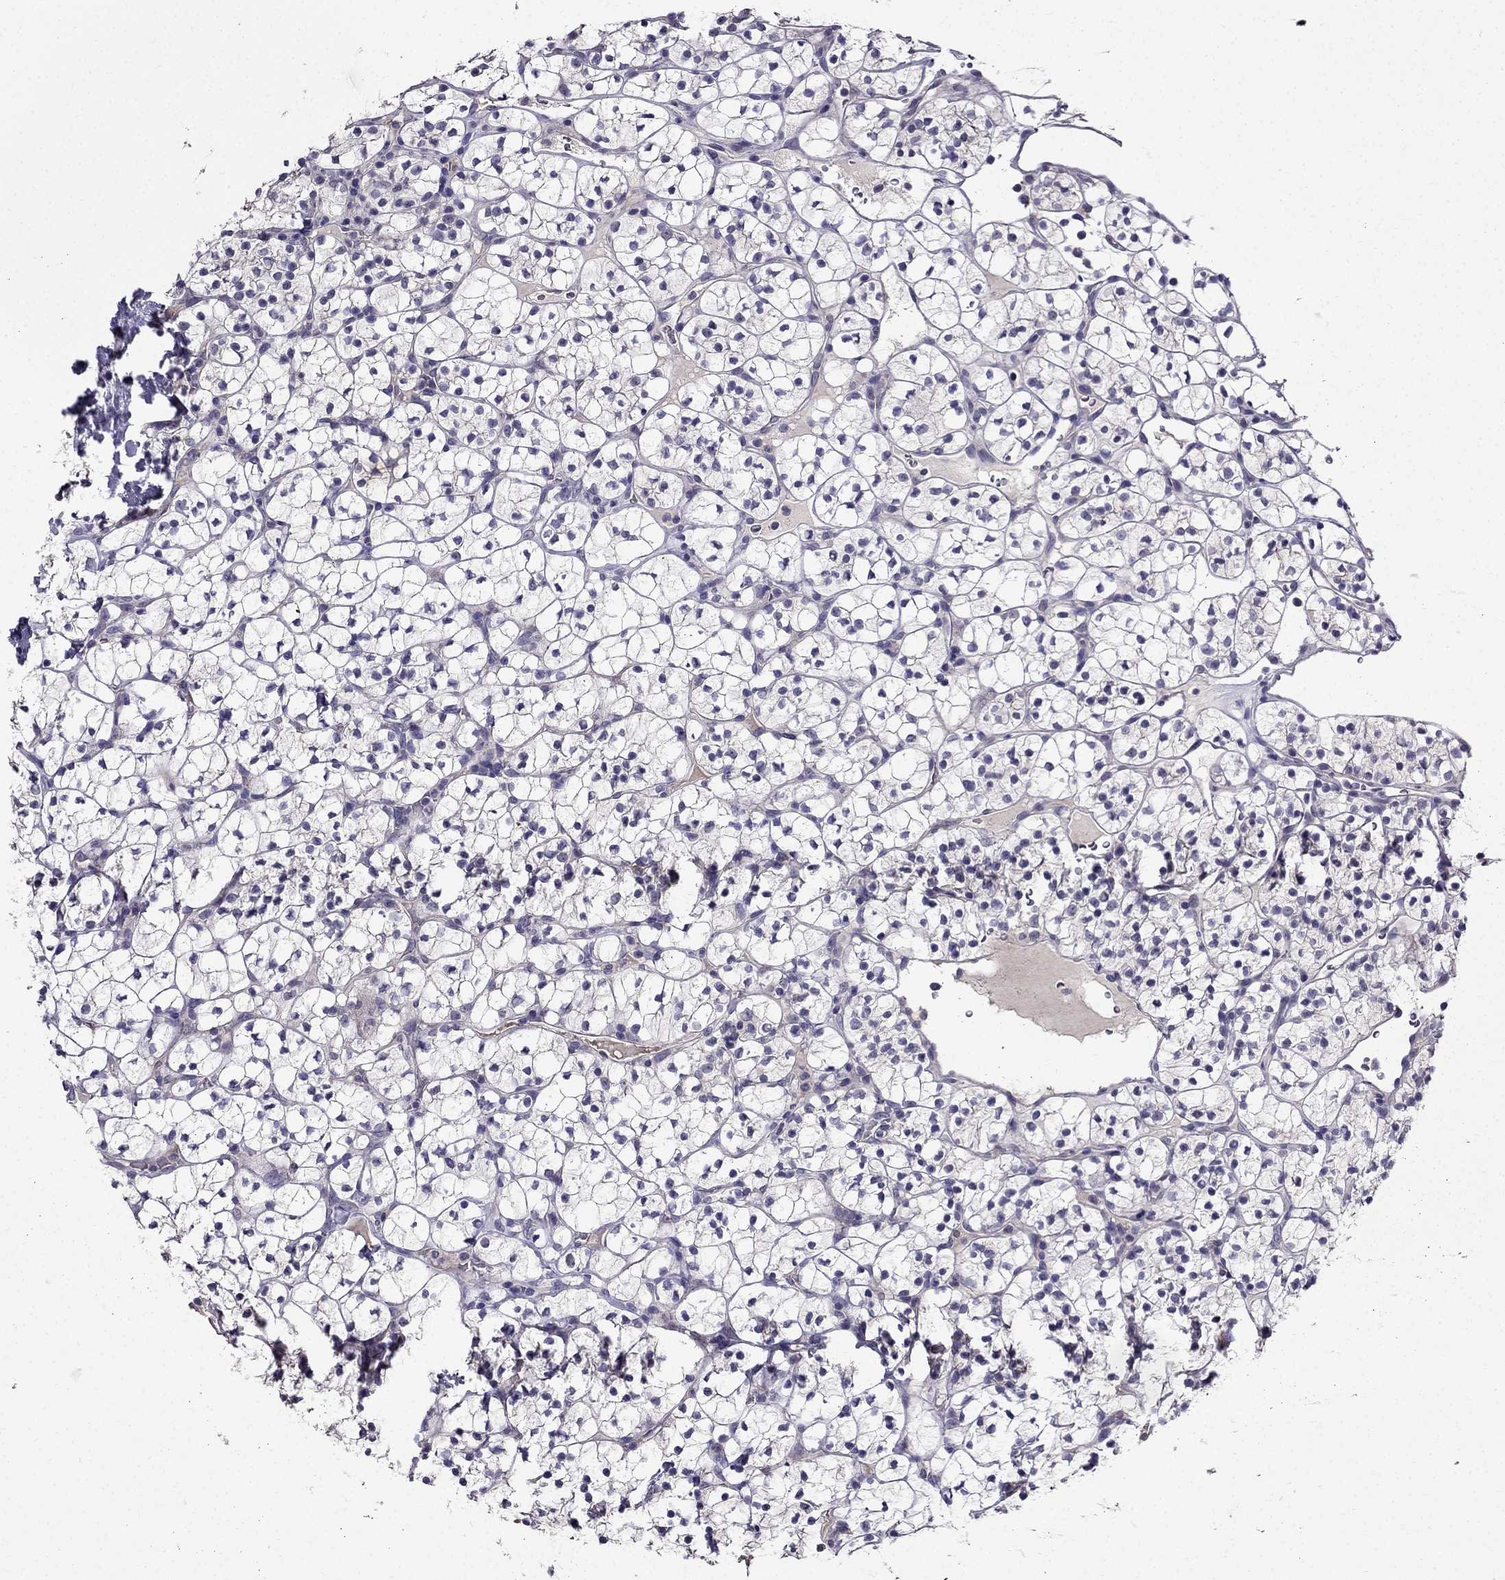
{"staining": {"intensity": "negative", "quantity": "none", "location": "none"}, "tissue": "renal cancer", "cell_type": "Tumor cells", "image_type": "cancer", "snomed": [{"axis": "morphology", "description": "Adenocarcinoma, NOS"}, {"axis": "topography", "description": "Kidney"}], "caption": "DAB (3,3'-diaminobenzidine) immunohistochemical staining of human renal cancer shows no significant expression in tumor cells.", "gene": "DUSP15", "patient": {"sex": "female", "age": 89}}